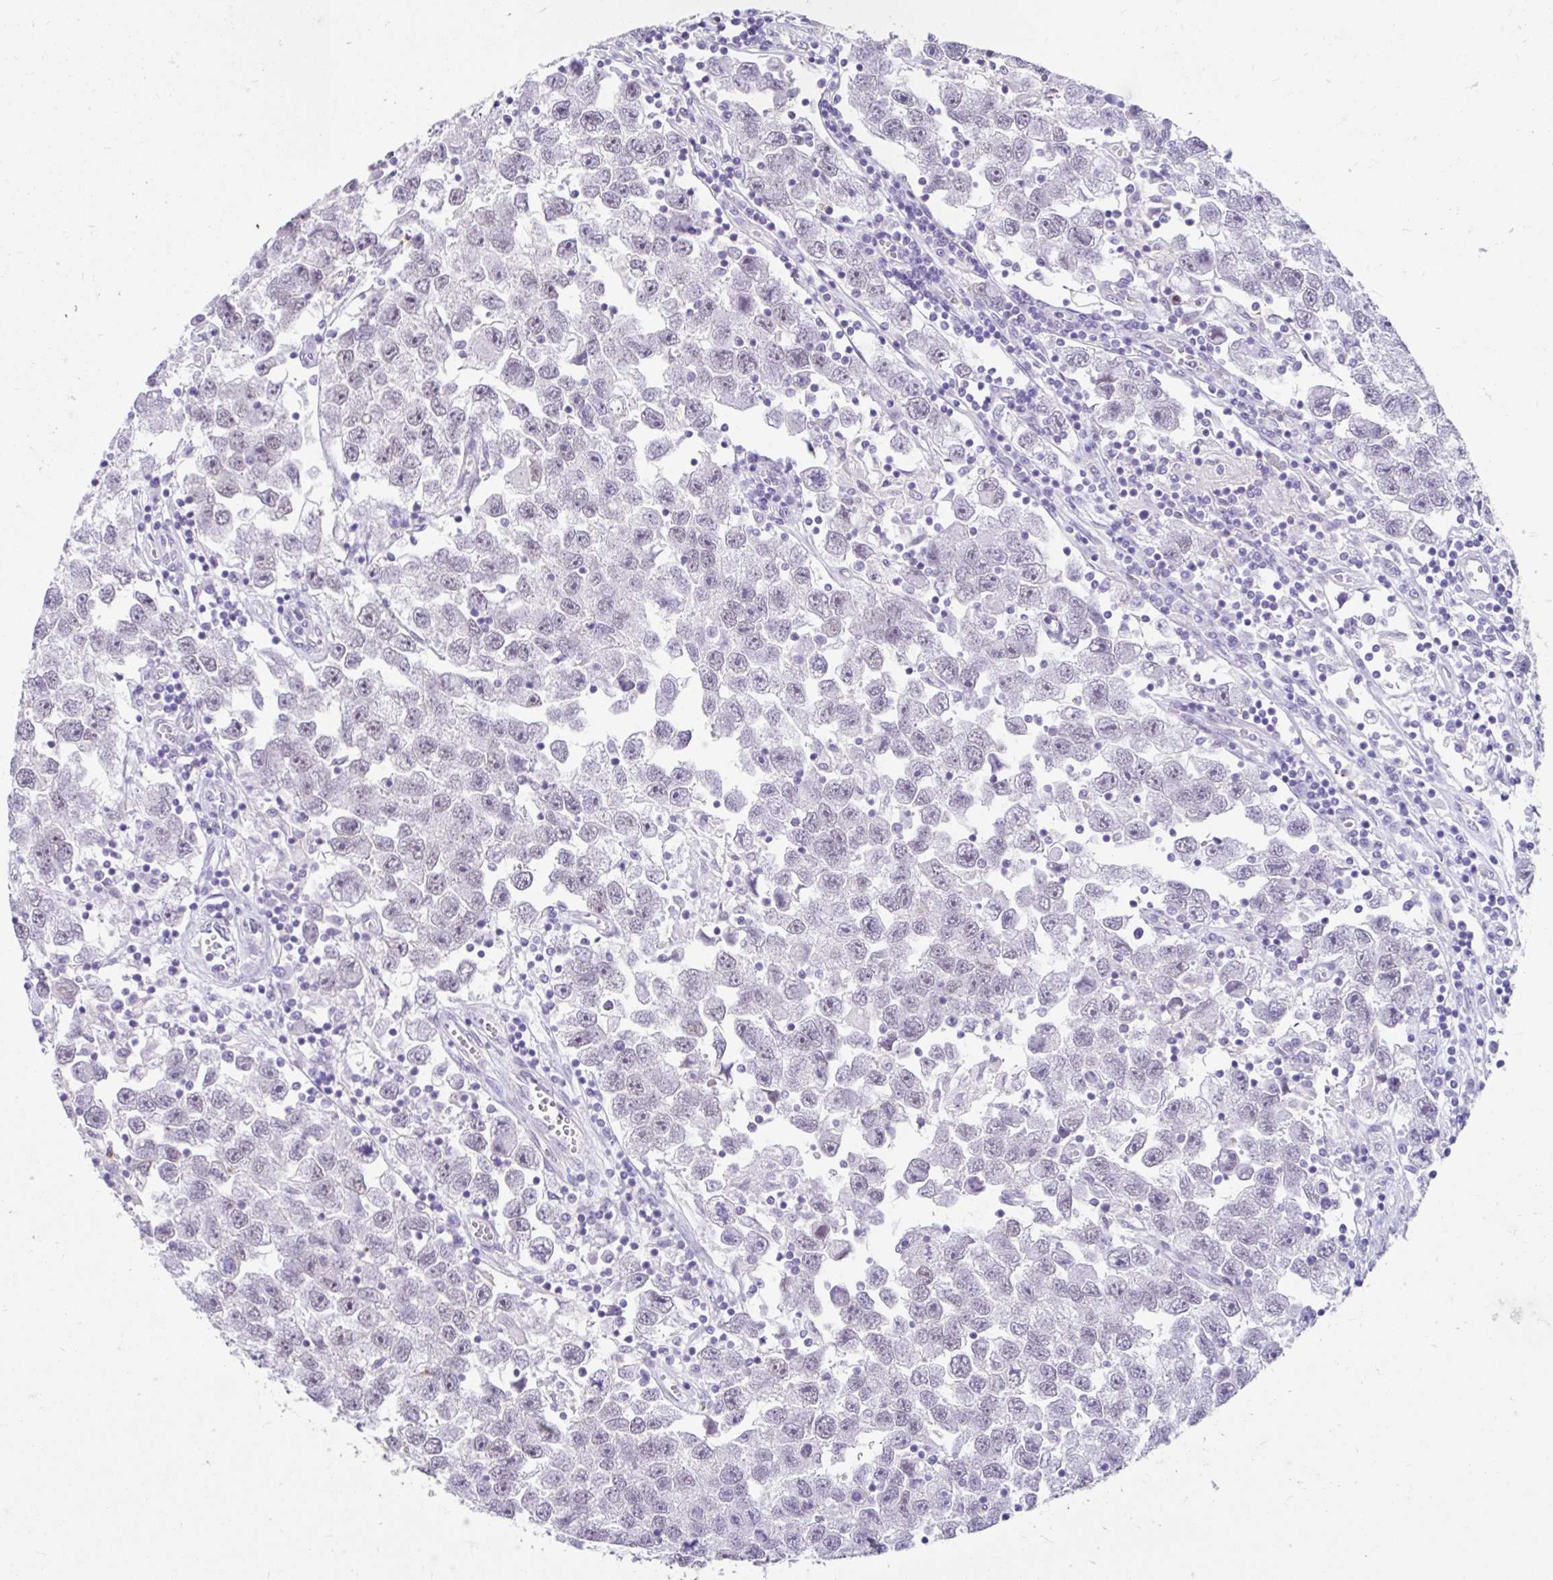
{"staining": {"intensity": "negative", "quantity": "none", "location": "none"}, "tissue": "testis cancer", "cell_type": "Tumor cells", "image_type": "cancer", "snomed": [{"axis": "morphology", "description": "Seminoma, NOS"}, {"axis": "topography", "description": "Testis"}], "caption": "Immunohistochemistry (IHC) of human seminoma (testis) demonstrates no expression in tumor cells.", "gene": "DCAF17", "patient": {"sex": "male", "age": 26}}